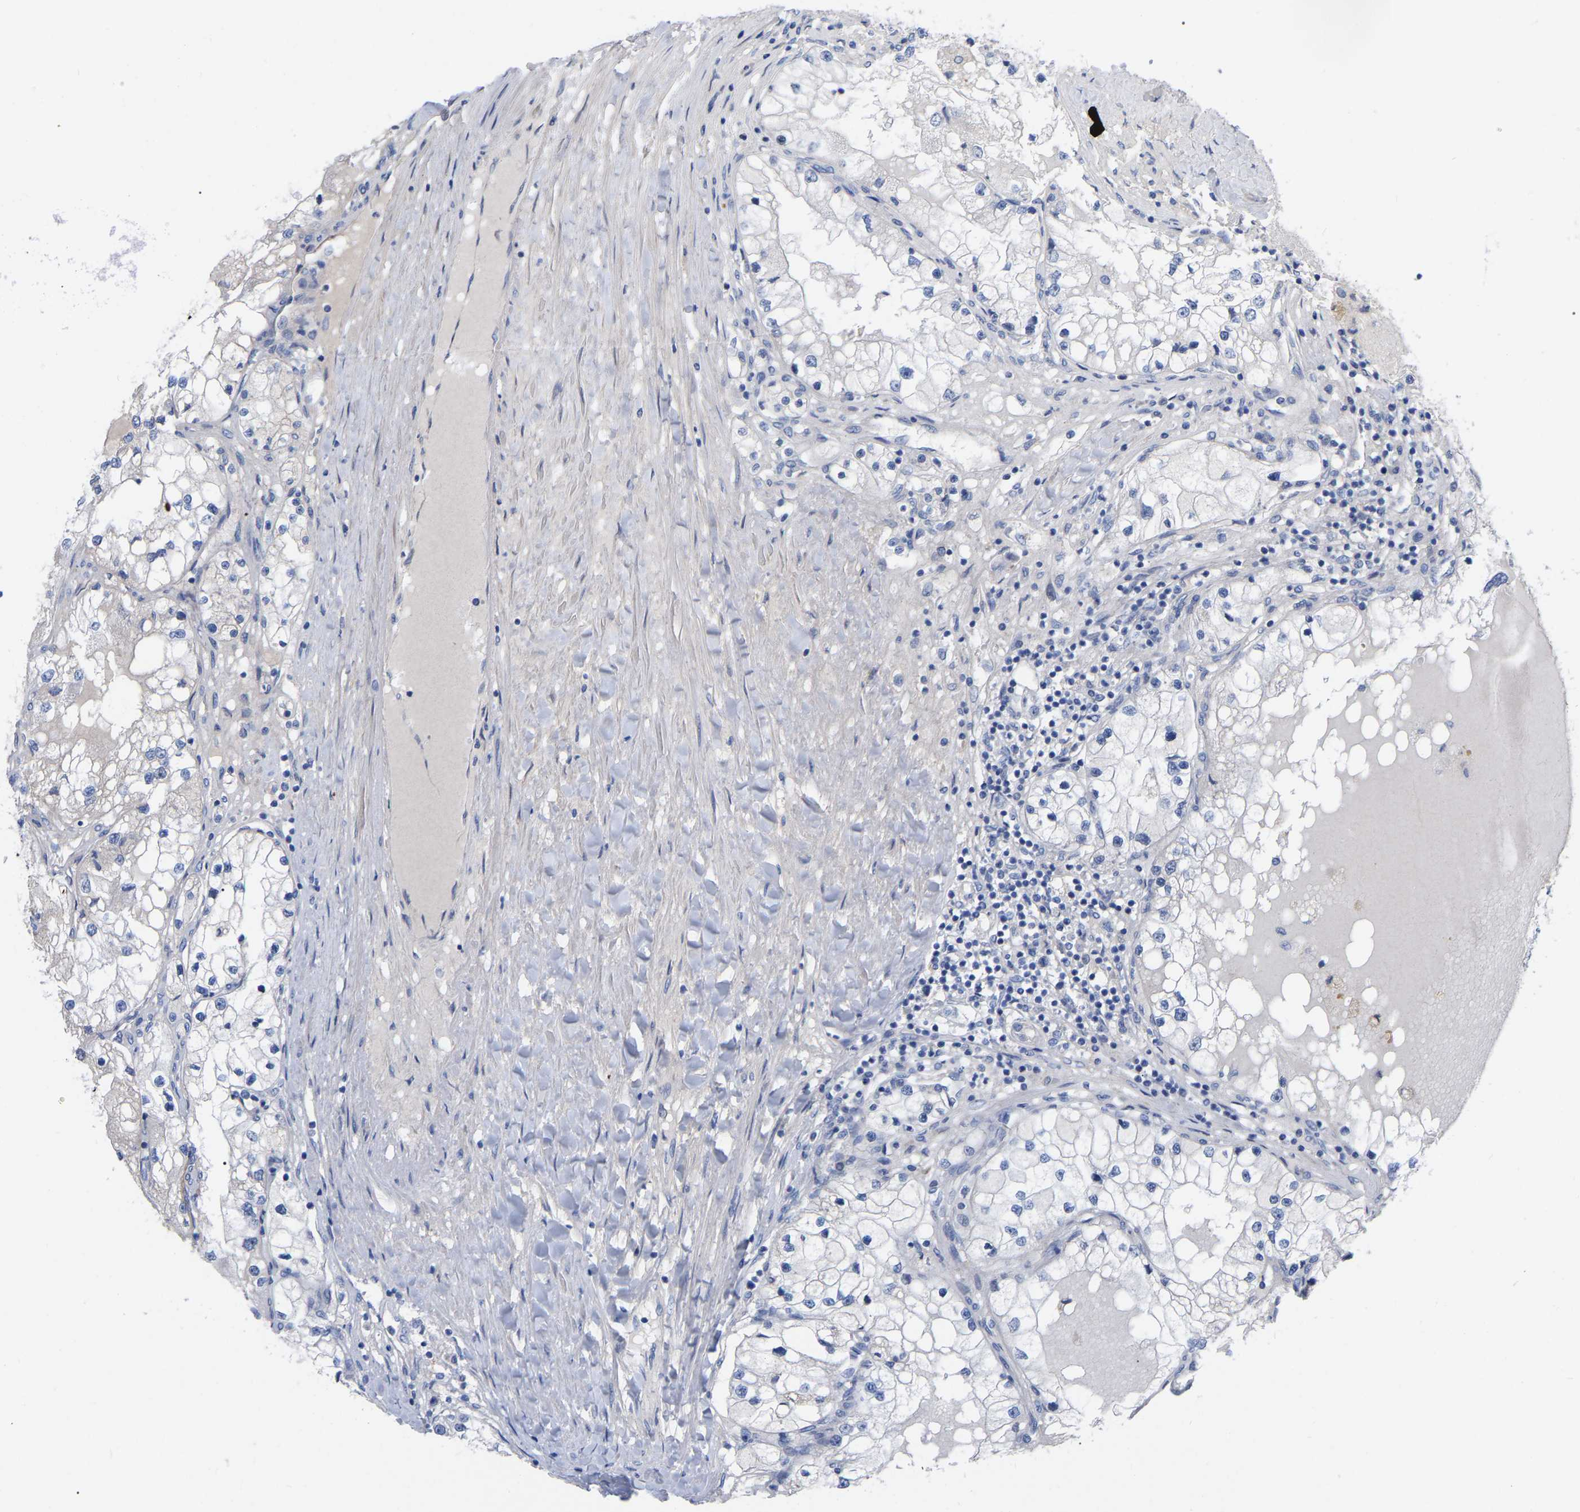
{"staining": {"intensity": "negative", "quantity": "none", "location": "none"}, "tissue": "renal cancer", "cell_type": "Tumor cells", "image_type": "cancer", "snomed": [{"axis": "morphology", "description": "Adenocarcinoma, NOS"}, {"axis": "topography", "description": "Kidney"}], "caption": "The micrograph reveals no staining of tumor cells in renal cancer (adenocarcinoma).", "gene": "HAPLN1", "patient": {"sex": "male", "age": 68}}